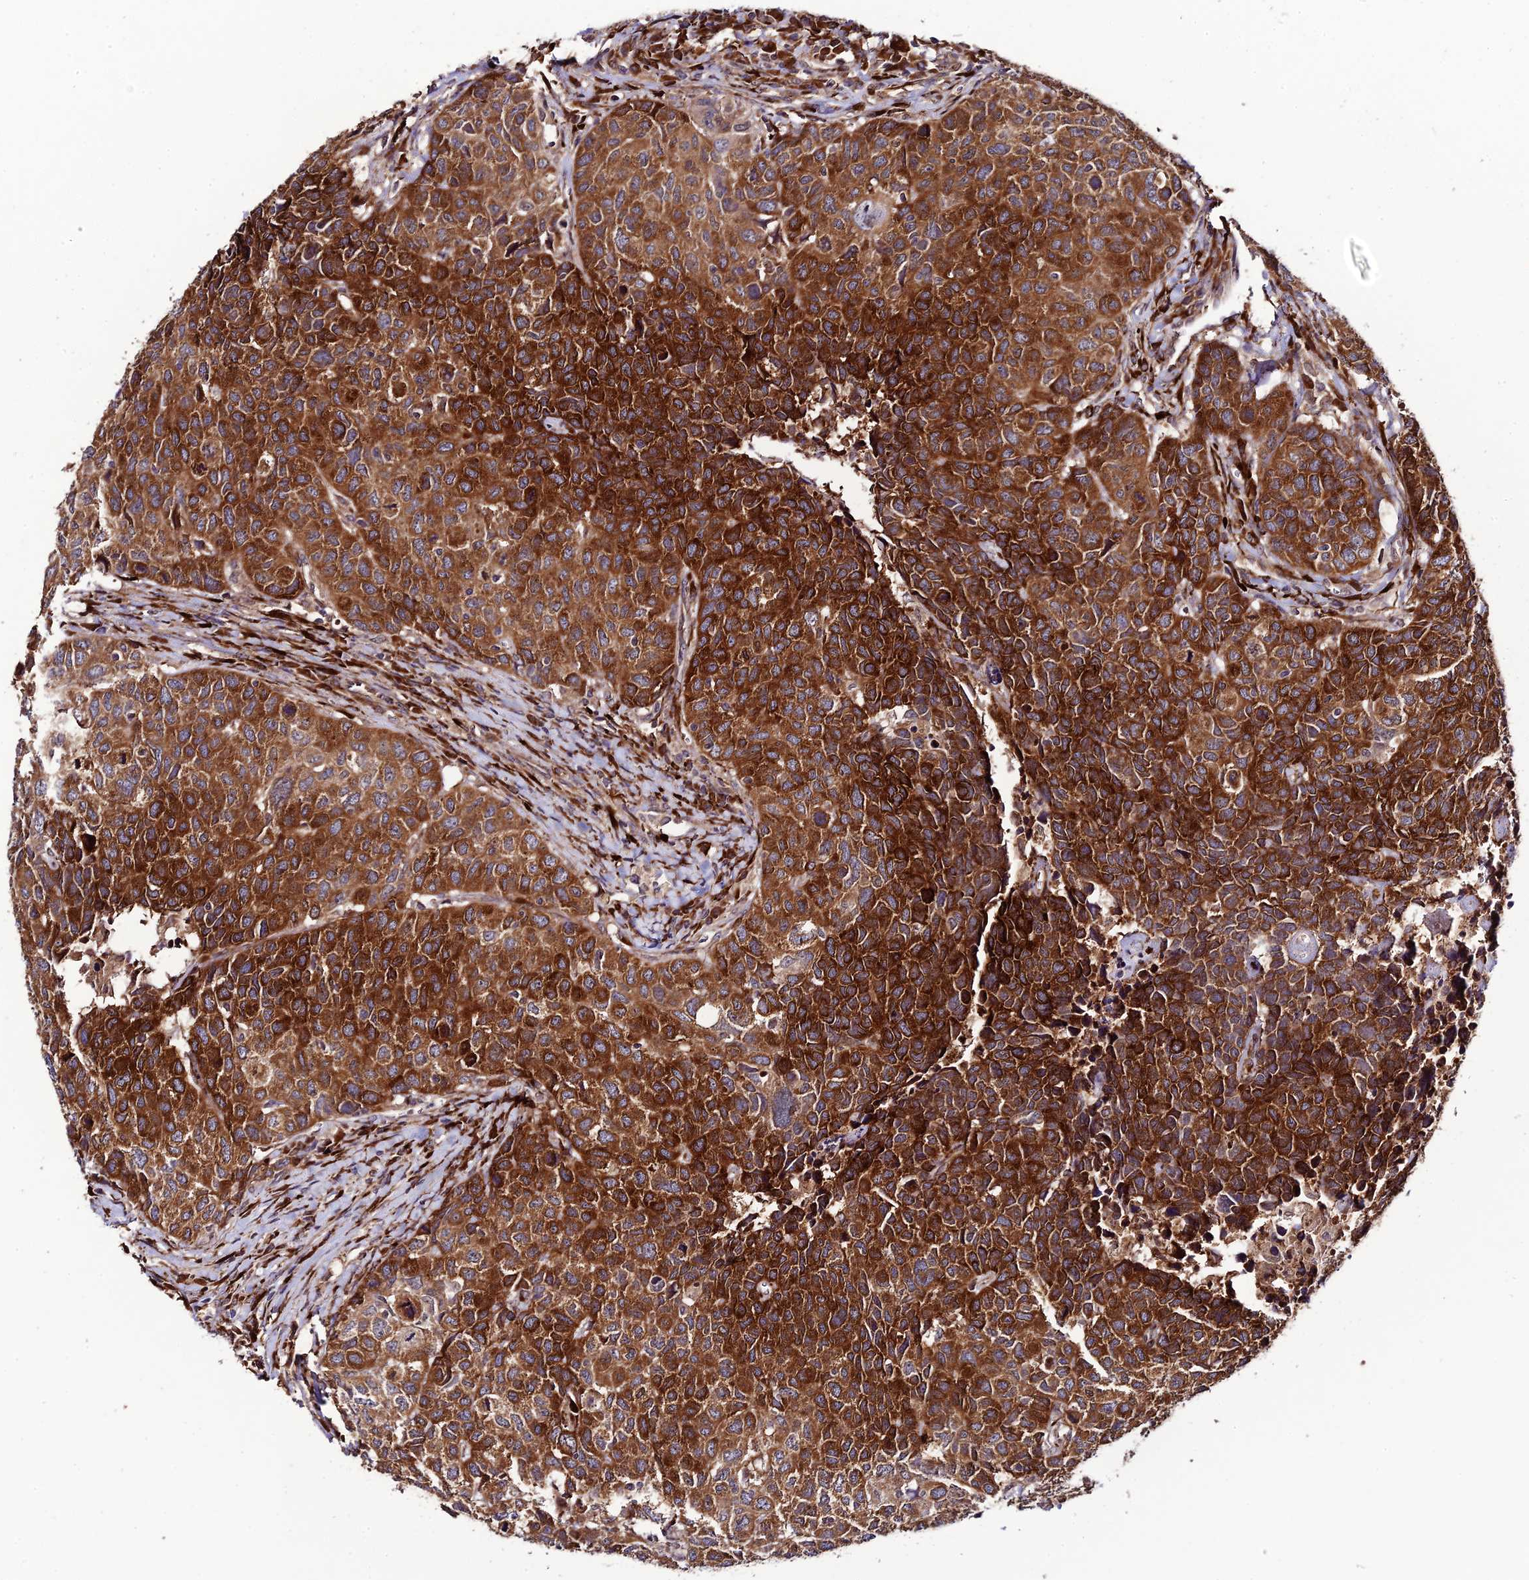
{"staining": {"intensity": "strong", "quantity": ">75%", "location": "cytoplasmic/membranous"}, "tissue": "head and neck cancer", "cell_type": "Tumor cells", "image_type": "cancer", "snomed": [{"axis": "morphology", "description": "Squamous cell carcinoma, NOS"}, {"axis": "topography", "description": "Head-Neck"}], "caption": "Head and neck squamous cell carcinoma was stained to show a protein in brown. There is high levels of strong cytoplasmic/membranous positivity in approximately >75% of tumor cells.", "gene": "P3H3", "patient": {"sex": "male", "age": 66}}